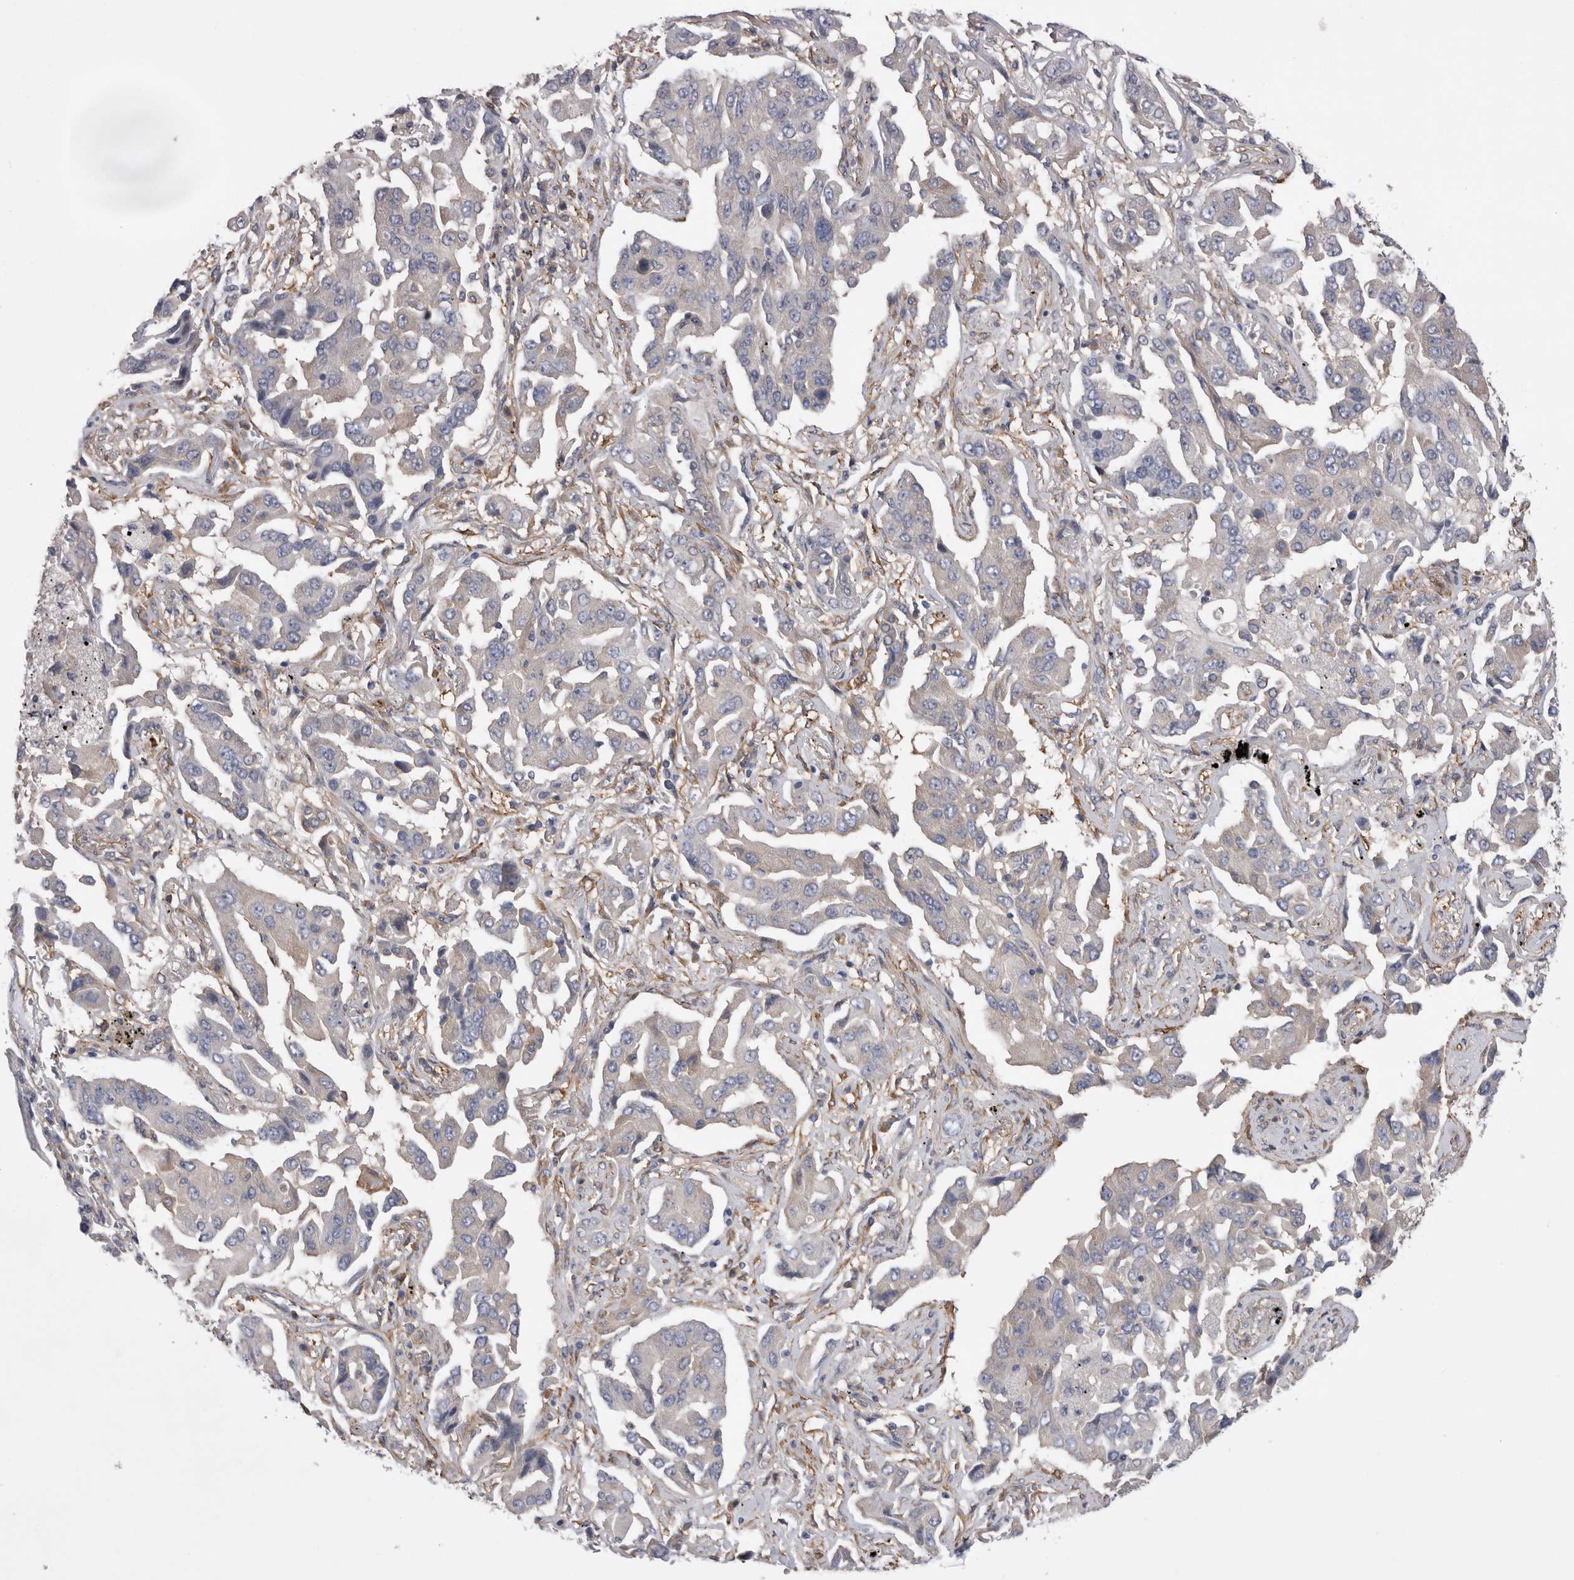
{"staining": {"intensity": "negative", "quantity": "none", "location": "none"}, "tissue": "lung cancer", "cell_type": "Tumor cells", "image_type": "cancer", "snomed": [{"axis": "morphology", "description": "Adenocarcinoma, NOS"}, {"axis": "topography", "description": "Lung"}], "caption": "DAB immunohistochemical staining of lung adenocarcinoma reveals no significant staining in tumor cells.", "gene": "EPRS1", "patient": {"sex": "female", "age": 65}}